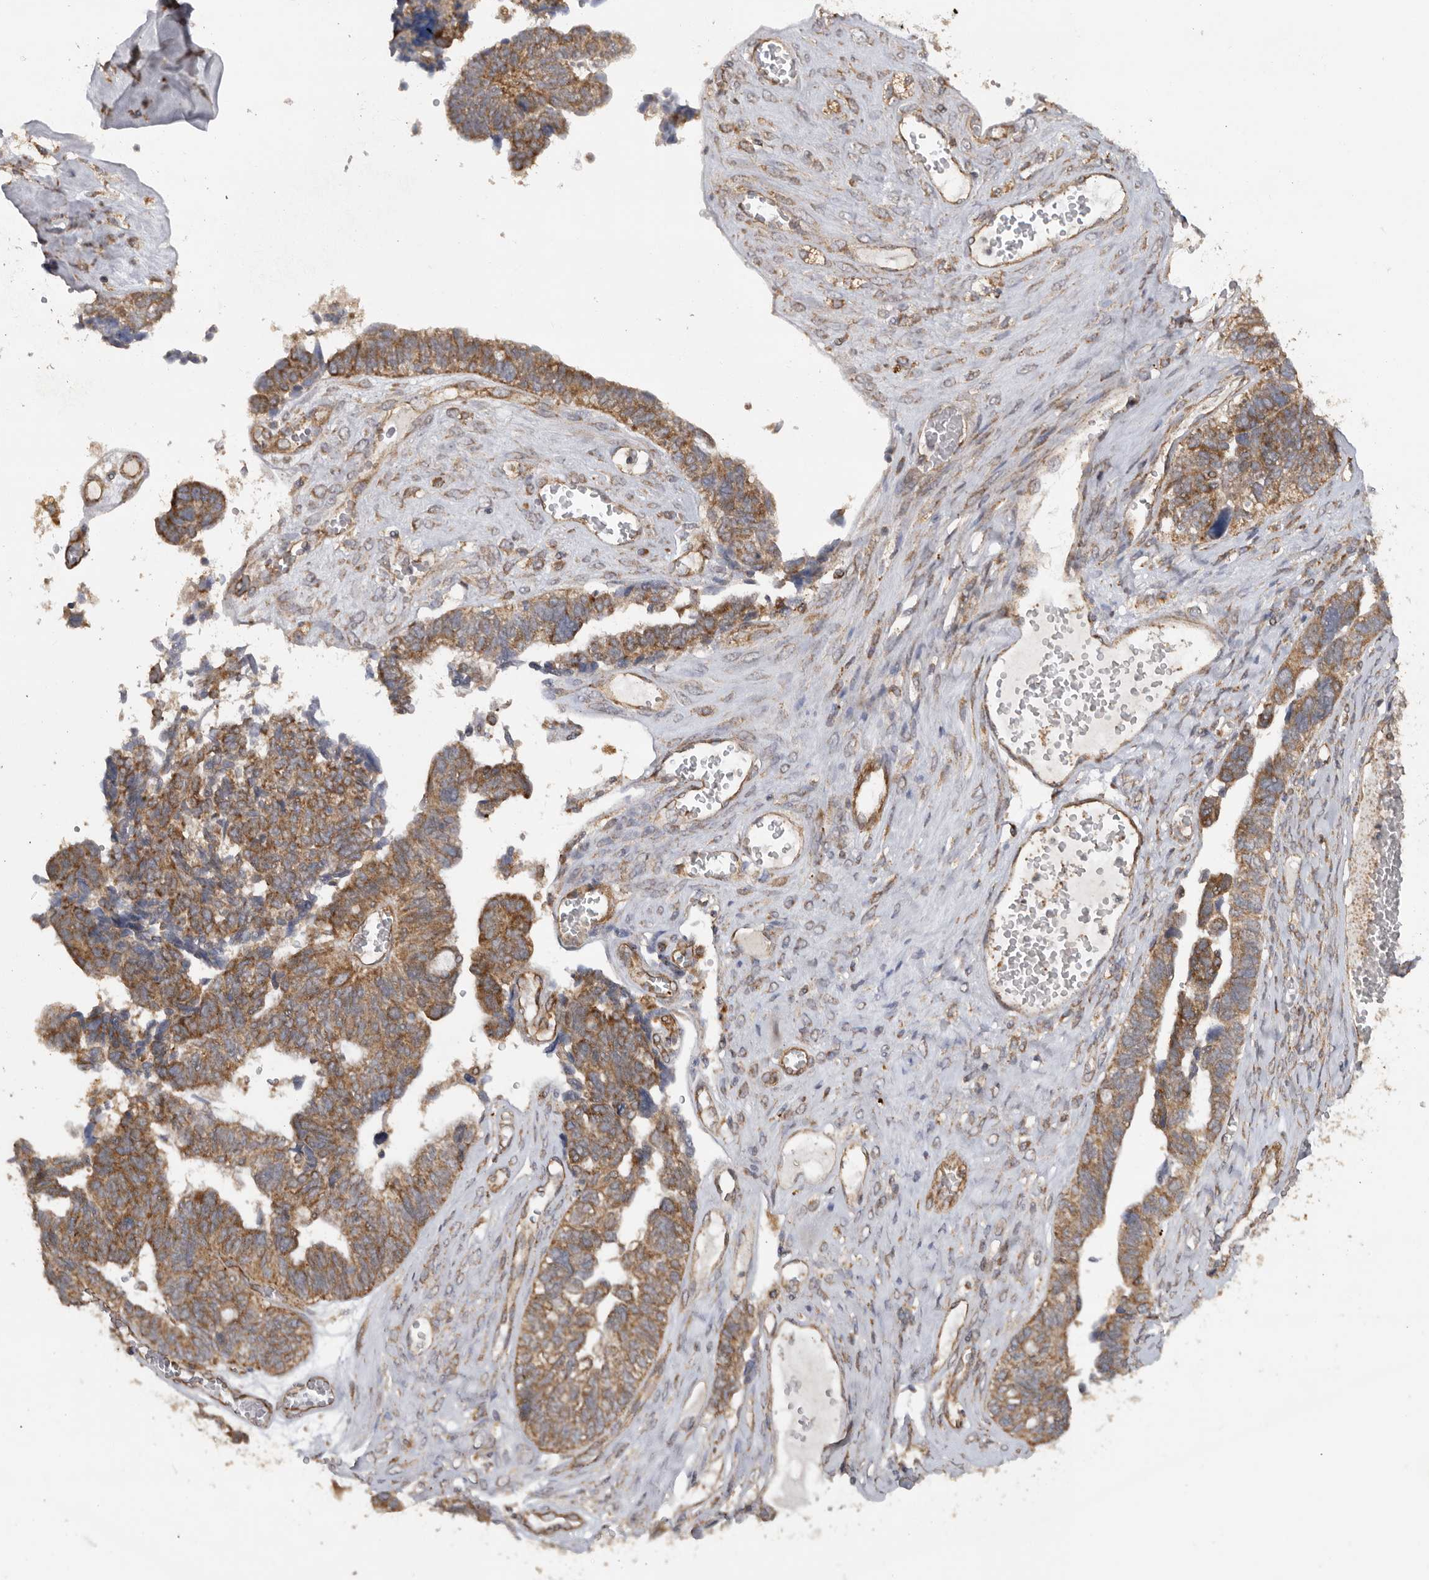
{"staining": {"intensity": "moderate", "quantity": ">75%", "location": "cytoplasmic/membranous"}, "tissue": "ovarian cancer", "cell_type": "Tumor cells", "image_type": "cancer", "snomed": [{"axis": "morphology", "description": "Cystadenocarcinoma, serous, NOS"}, {"axis": "topography", "description": "Ovary"}], "caption": "This image reveals ovarian serous cystadenocarcinoma stained with immunohistochemistry to label a protein in brown. The cytoplasmic/membranous of tumor cells show moderate positivity for the protein. Nuclei are counter-stained blue.", "gene": "PODXL2", "patient": {"sex": "female", "age": 79}}